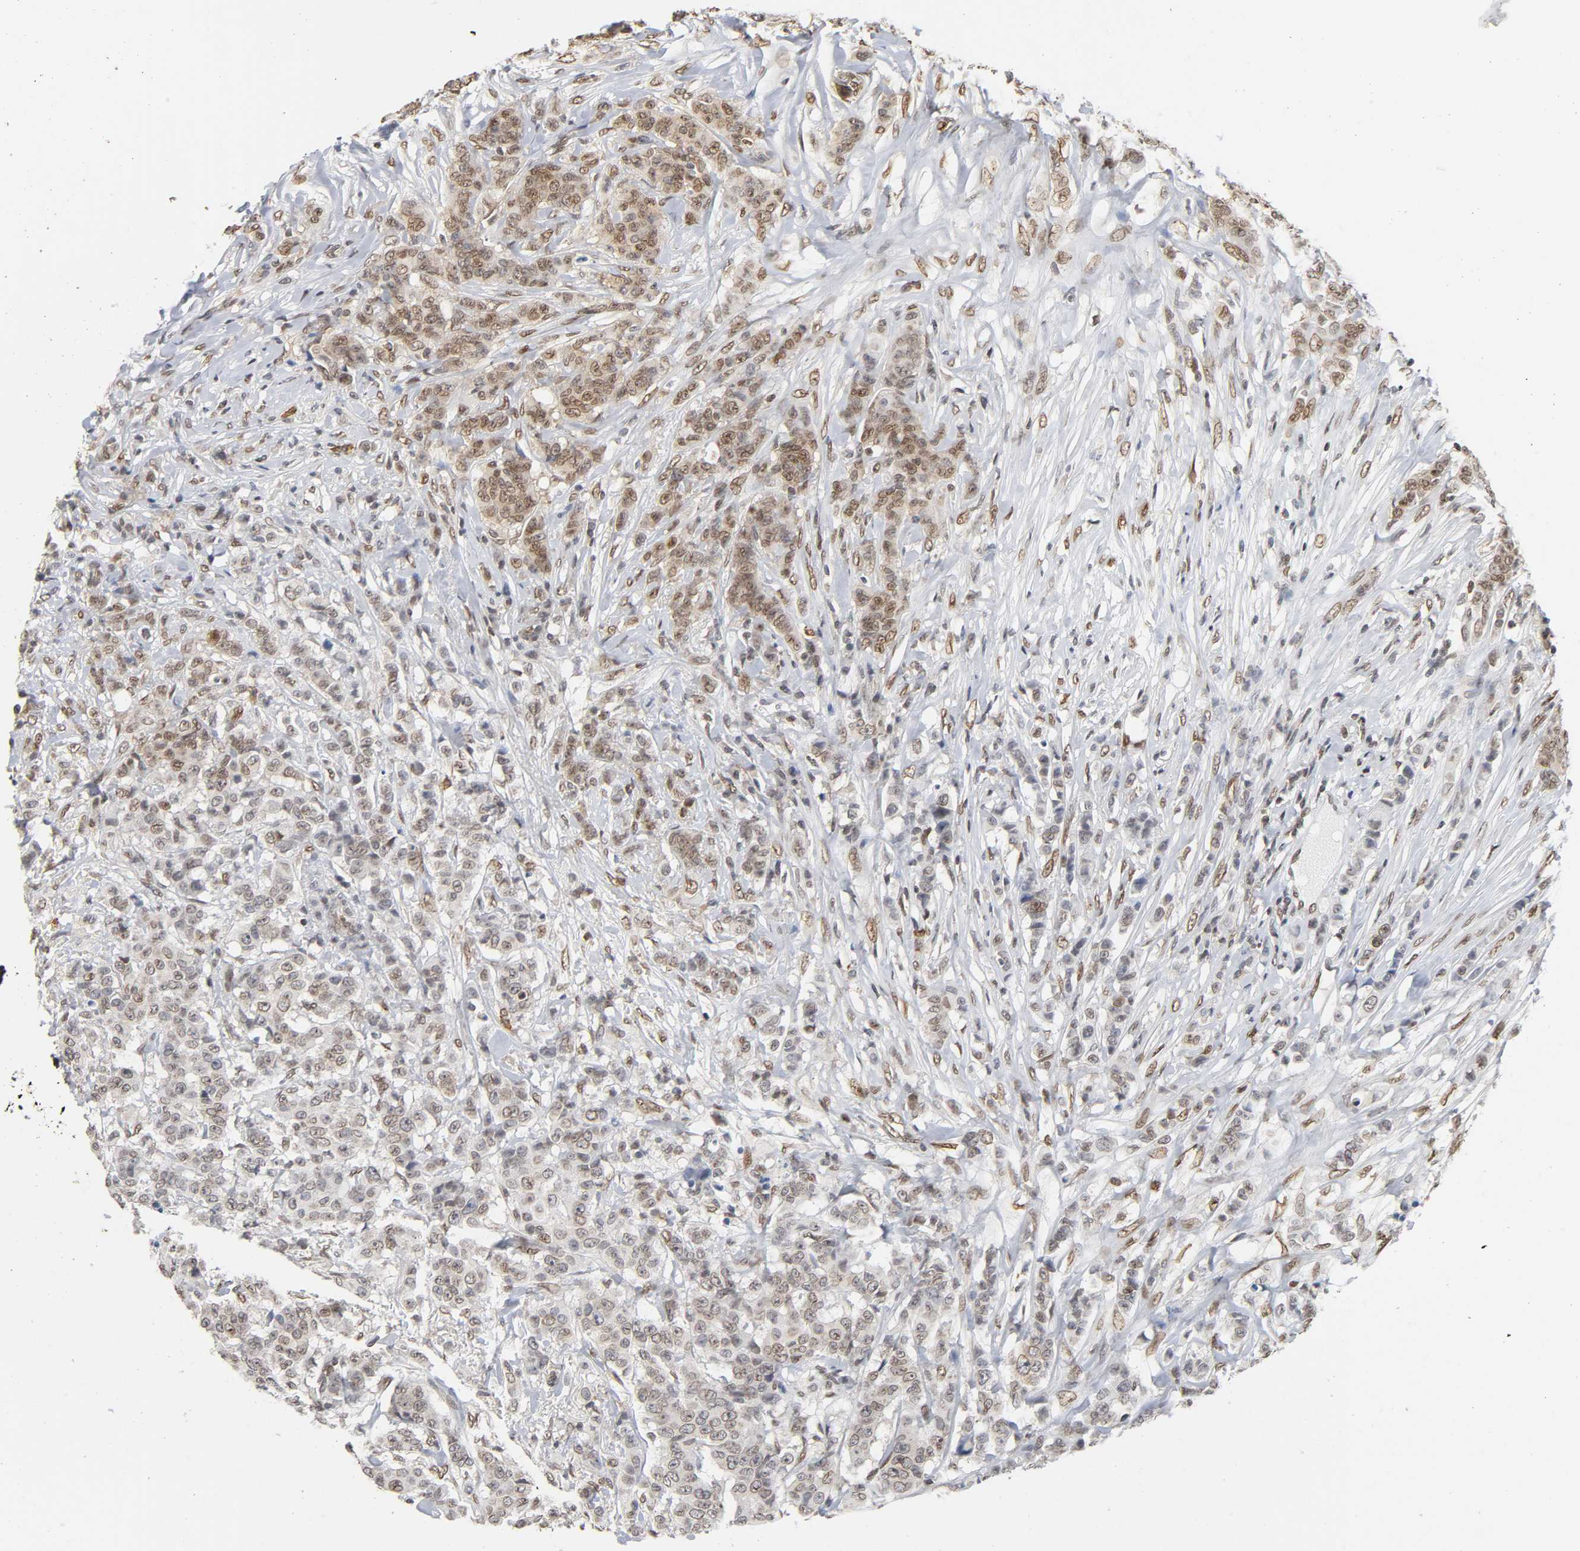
{"staining": {"intensity": "moderate", "quantity": ">75%", "location": "nuclear"}, "tissue": "breast cancer", "cell_type": "Tumor cells", "image_type": "cancer", "snomed": [{"axis": "morphology", "description": "Duct carcinoma"}, {"axis": "topography", "description": "Breast"}], "caption": "Breast cancer stained for a protein (brown) demonstrates moderate nuclear positive positivity in about >75% of tumor cells.", "gene": "SUMO1", "patient": {"sex": "female", "age": 40}}